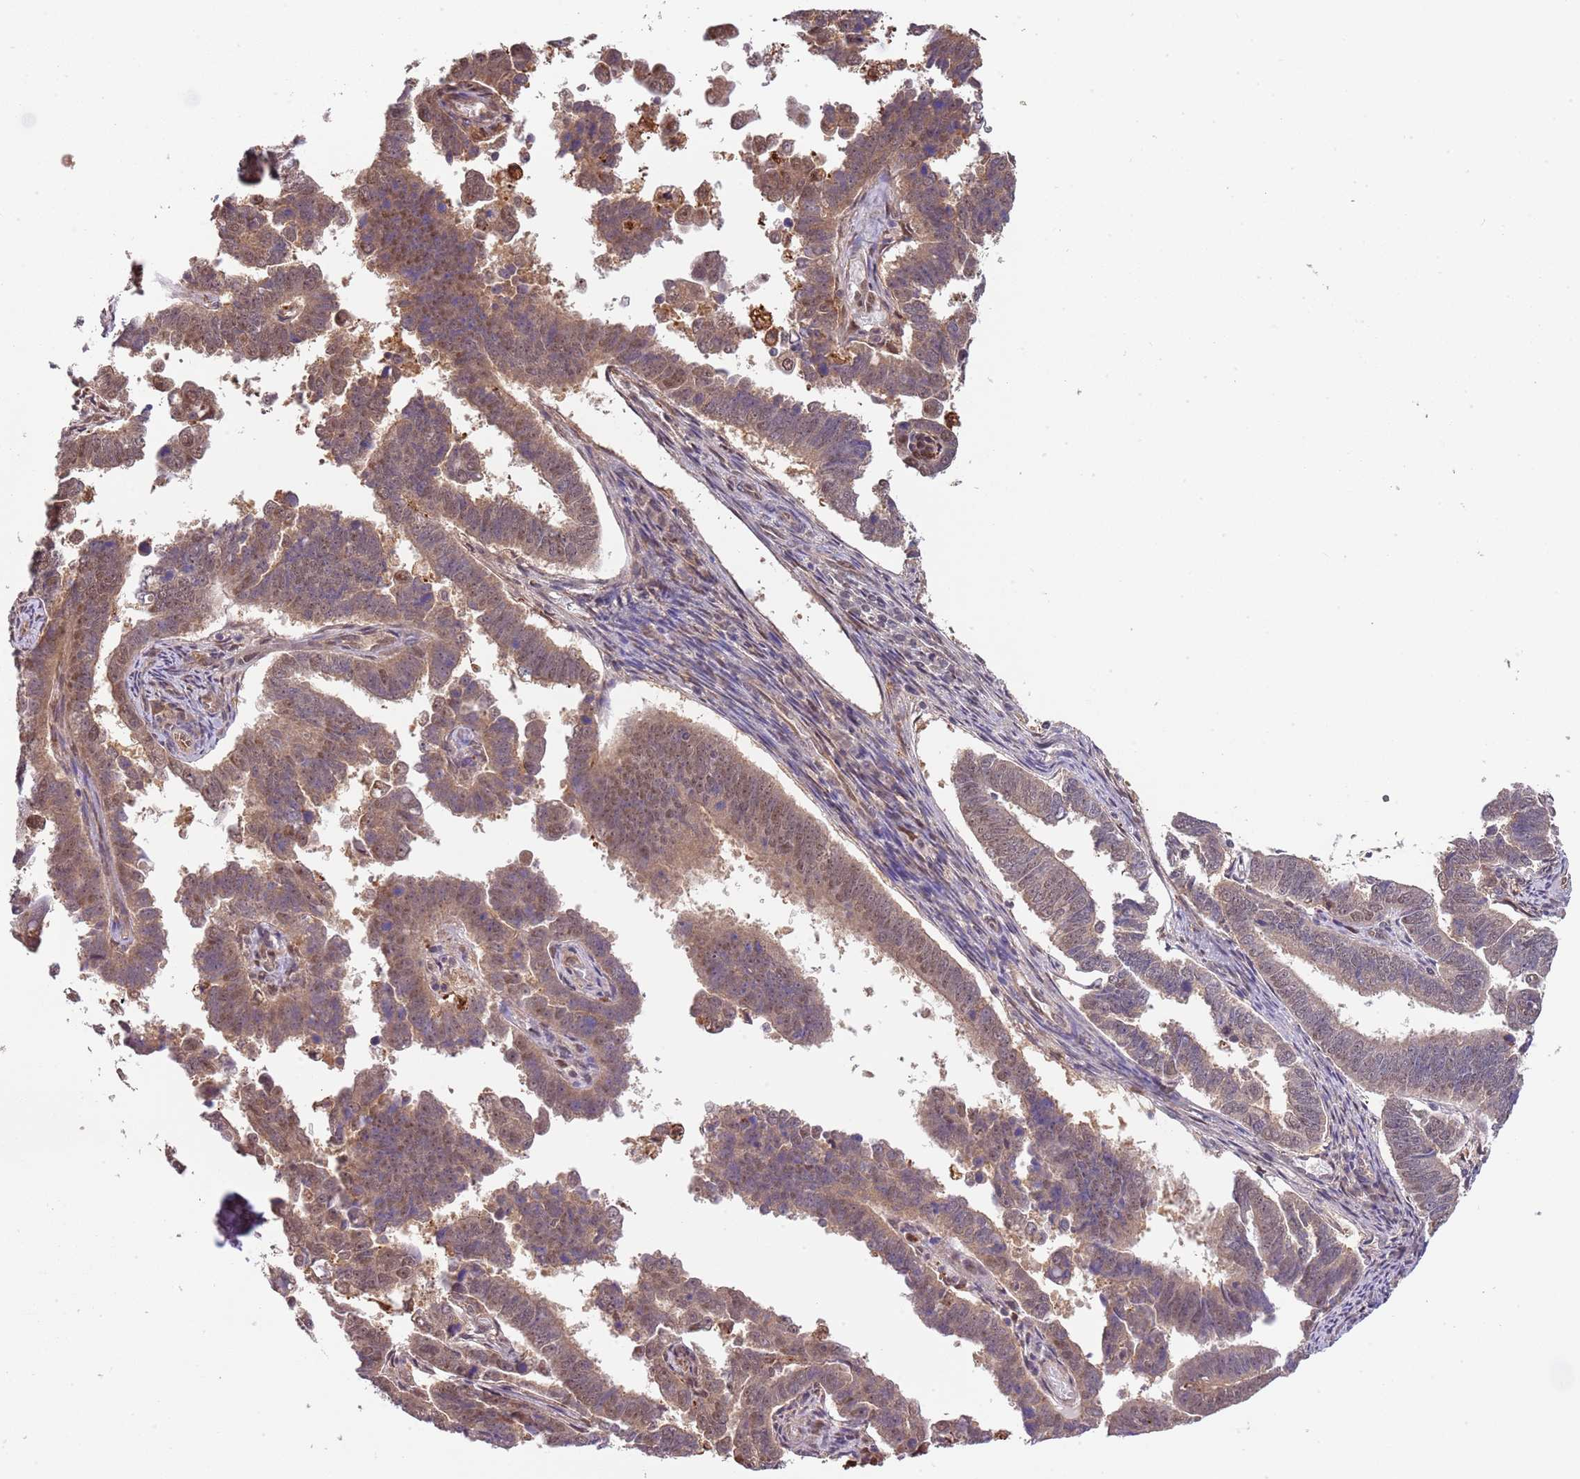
{"staining": {"intensity": "moderate", "quantity": ">75%", "location": "cytoplasmic/membranous,nuclear"}, "tissue": "endometrial cancer", "cell_type": "Tumor cells", "image_type": "cancer", "snomed": [{"axis": "morphology", "description": "Adenocarcinoma, NOS"}, {"axis": "topography", "description": "Endometrium"}], "caption": "The micrograph exhibits staining of endometrial adenocarcinoma, revealing moderate cytoplasmic/membranous and nuclear protein staining (brown color) within tumor cells.", "gene": "PLSCR5", "patient": {"sex": "female", "age": 75}}